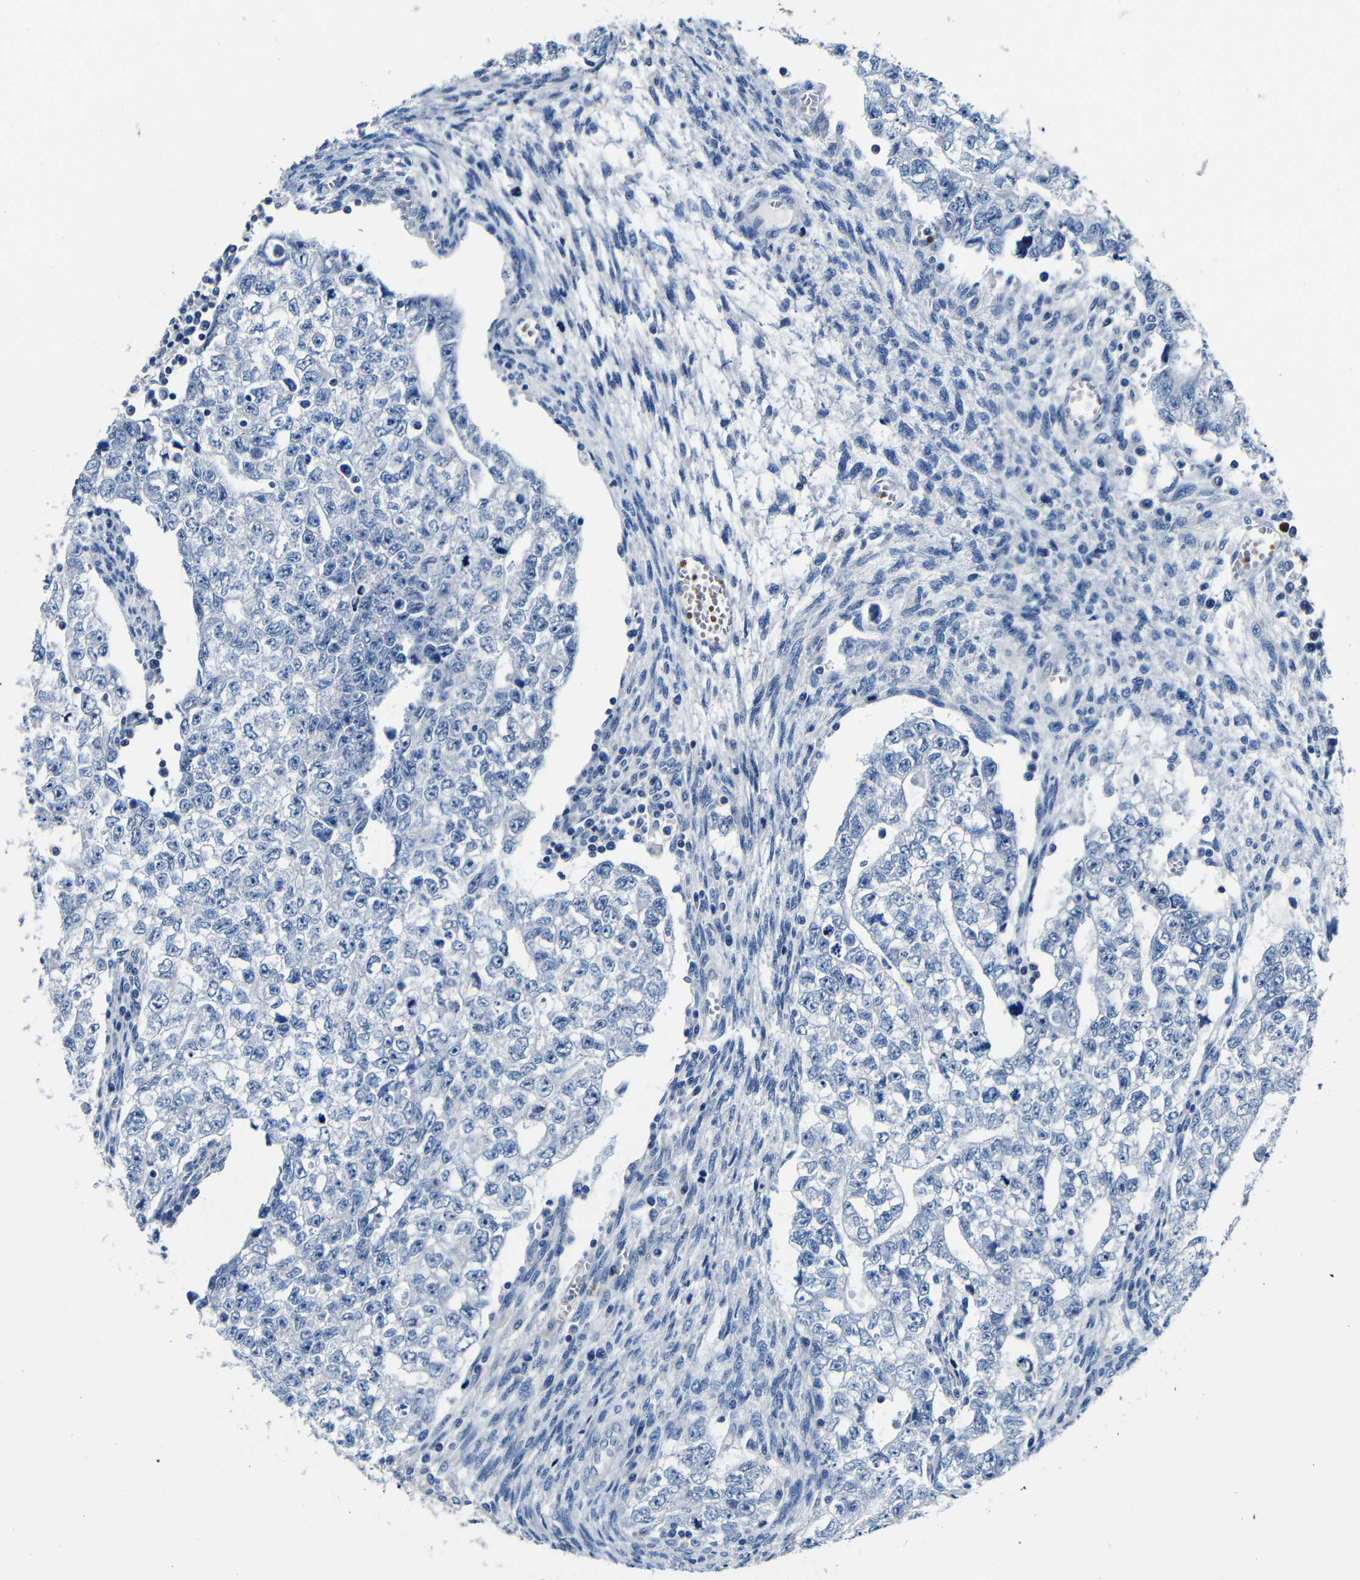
{"staining": {"intensity": "negative", "quantity": "none", "location": "none"}, "tissue": "testis cancer", "cell_type": "Tumor cells", "image_type": "cancer", "snomed": [{"axis": "morphology", "description": "Seminoma, NOS"}, {"axis": "morphology", "description": "Carcinoma, Embryonal, NOS"}, {"axis": "topography", "description": "Testis"}], "caption": "Tumor cells are negative for protein expression in human testis embryonal carcinoma.", "gene": "TNFAIP1", "patient": {"sex": "male", "age": 38}}